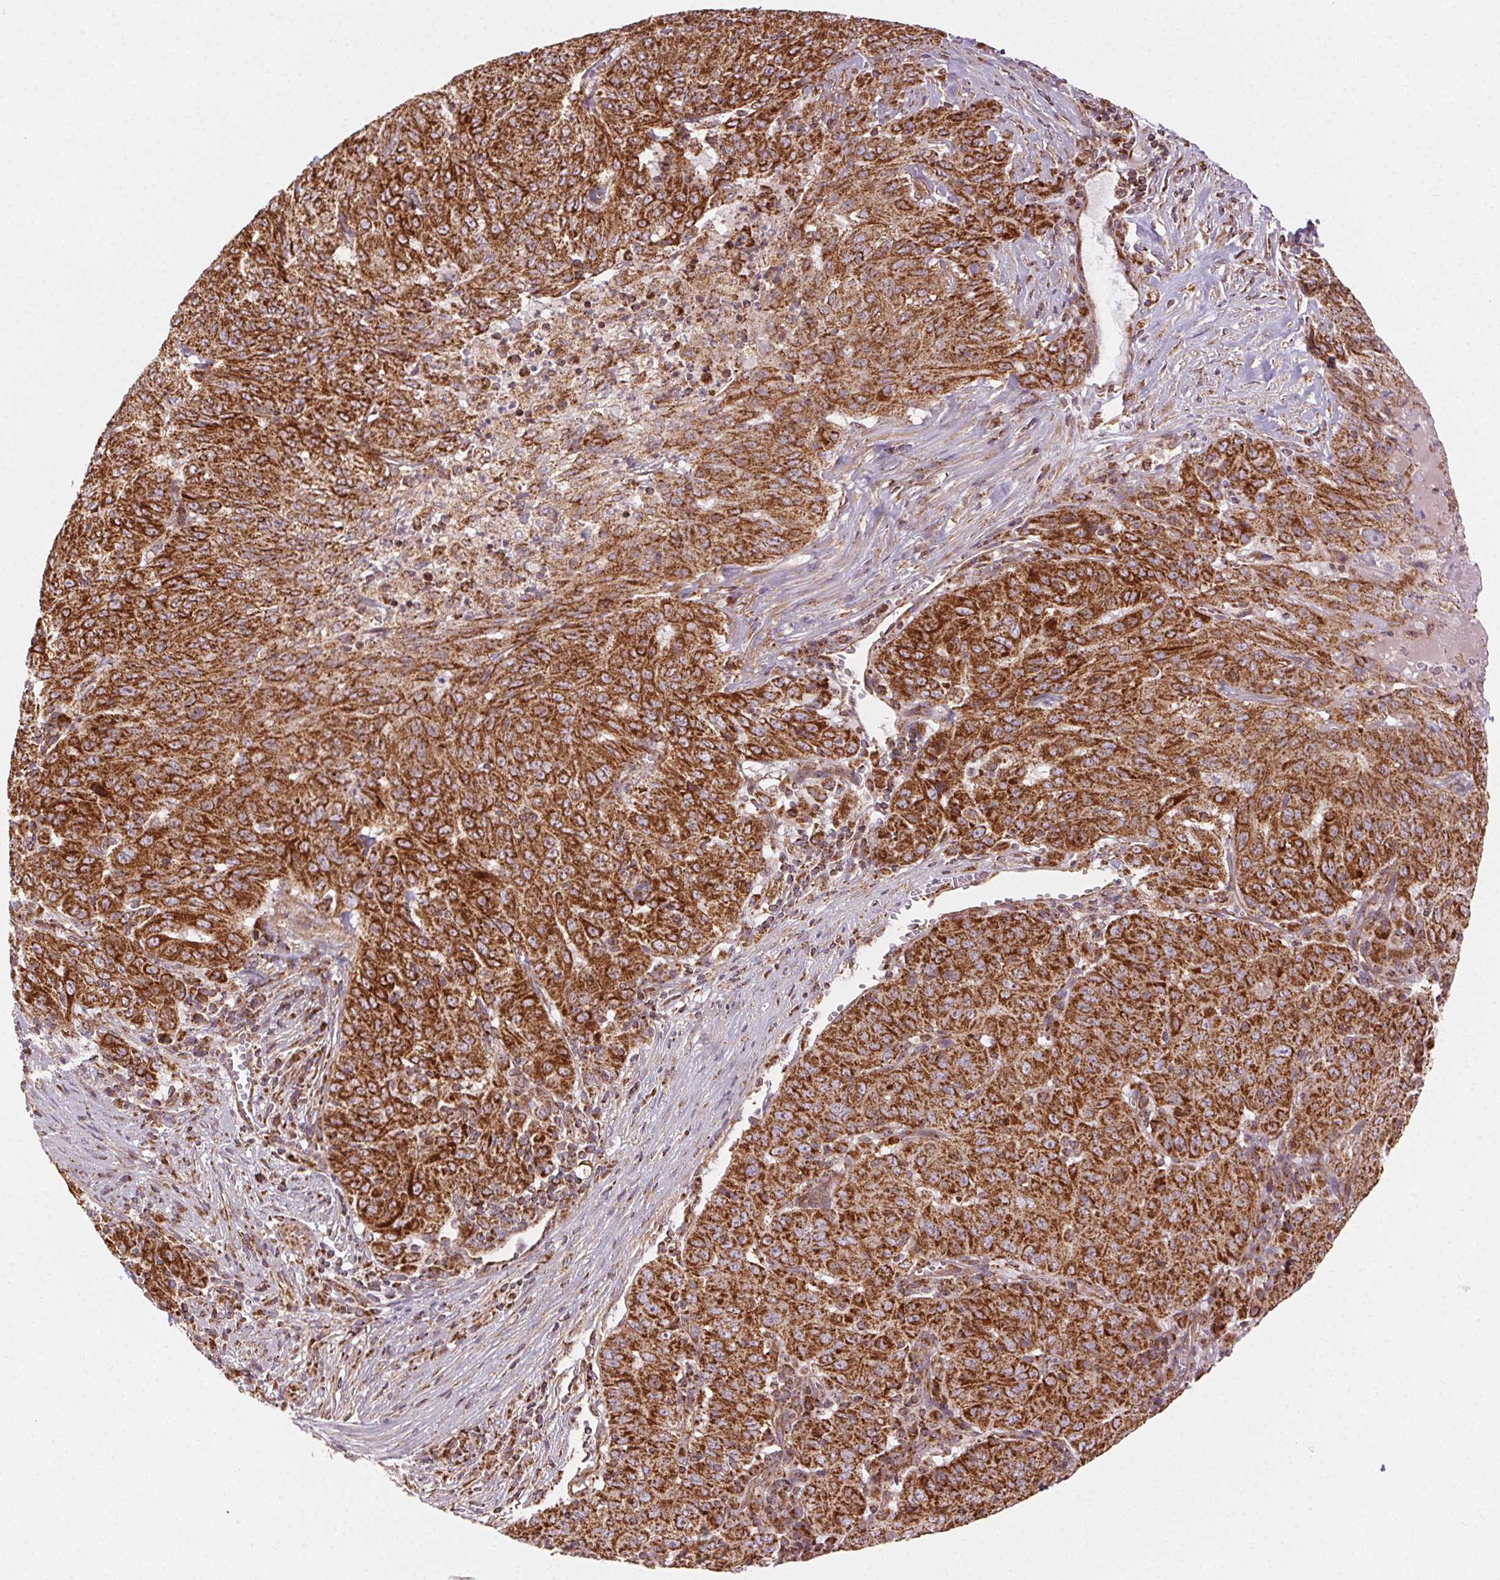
{"staining": {"intensity": "strong", "quantity": ">75%", "location": "cytoplasmic/membranous"}, "tissue": "pancreatic cancer", "cell_type": "Tumor cells", "image_type": "cancer", "snomed": [{"axis": "morphology", "description": "Adenocarcinoma, NOS"}, {"axis": "topography", "description": "Pancreas"}], "caption": "The immunohistochemical stain shows strong cytoplasmic/membranous staining in tumor cells of pancreatic adenocarcinoma tissue.", "gene": "CLPB", "patient": {"sex": "male", "age": 63}}